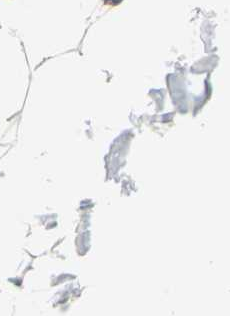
{"staining": {"intensity": "moderate", "quantity": ">75%", "location": "nuclear"}, "tissue": "adipose tissue", "cell_type": "Adipocytes", "image_type": "normal", "snomed": [{"axis": "morphology", "description": "Normal tissue, NOS"}, {"axis": "topography", "description": "Soft tissue"}], "caption": "IHC (DAB (3,3'-diaminobenzidine)) staining of unremarkable adipose tissue exhibits moderate nuclear protein expression in about >75% of adipocytes.", "gene": "RBM14", "patient": {"sex": "male", "age": 26}}